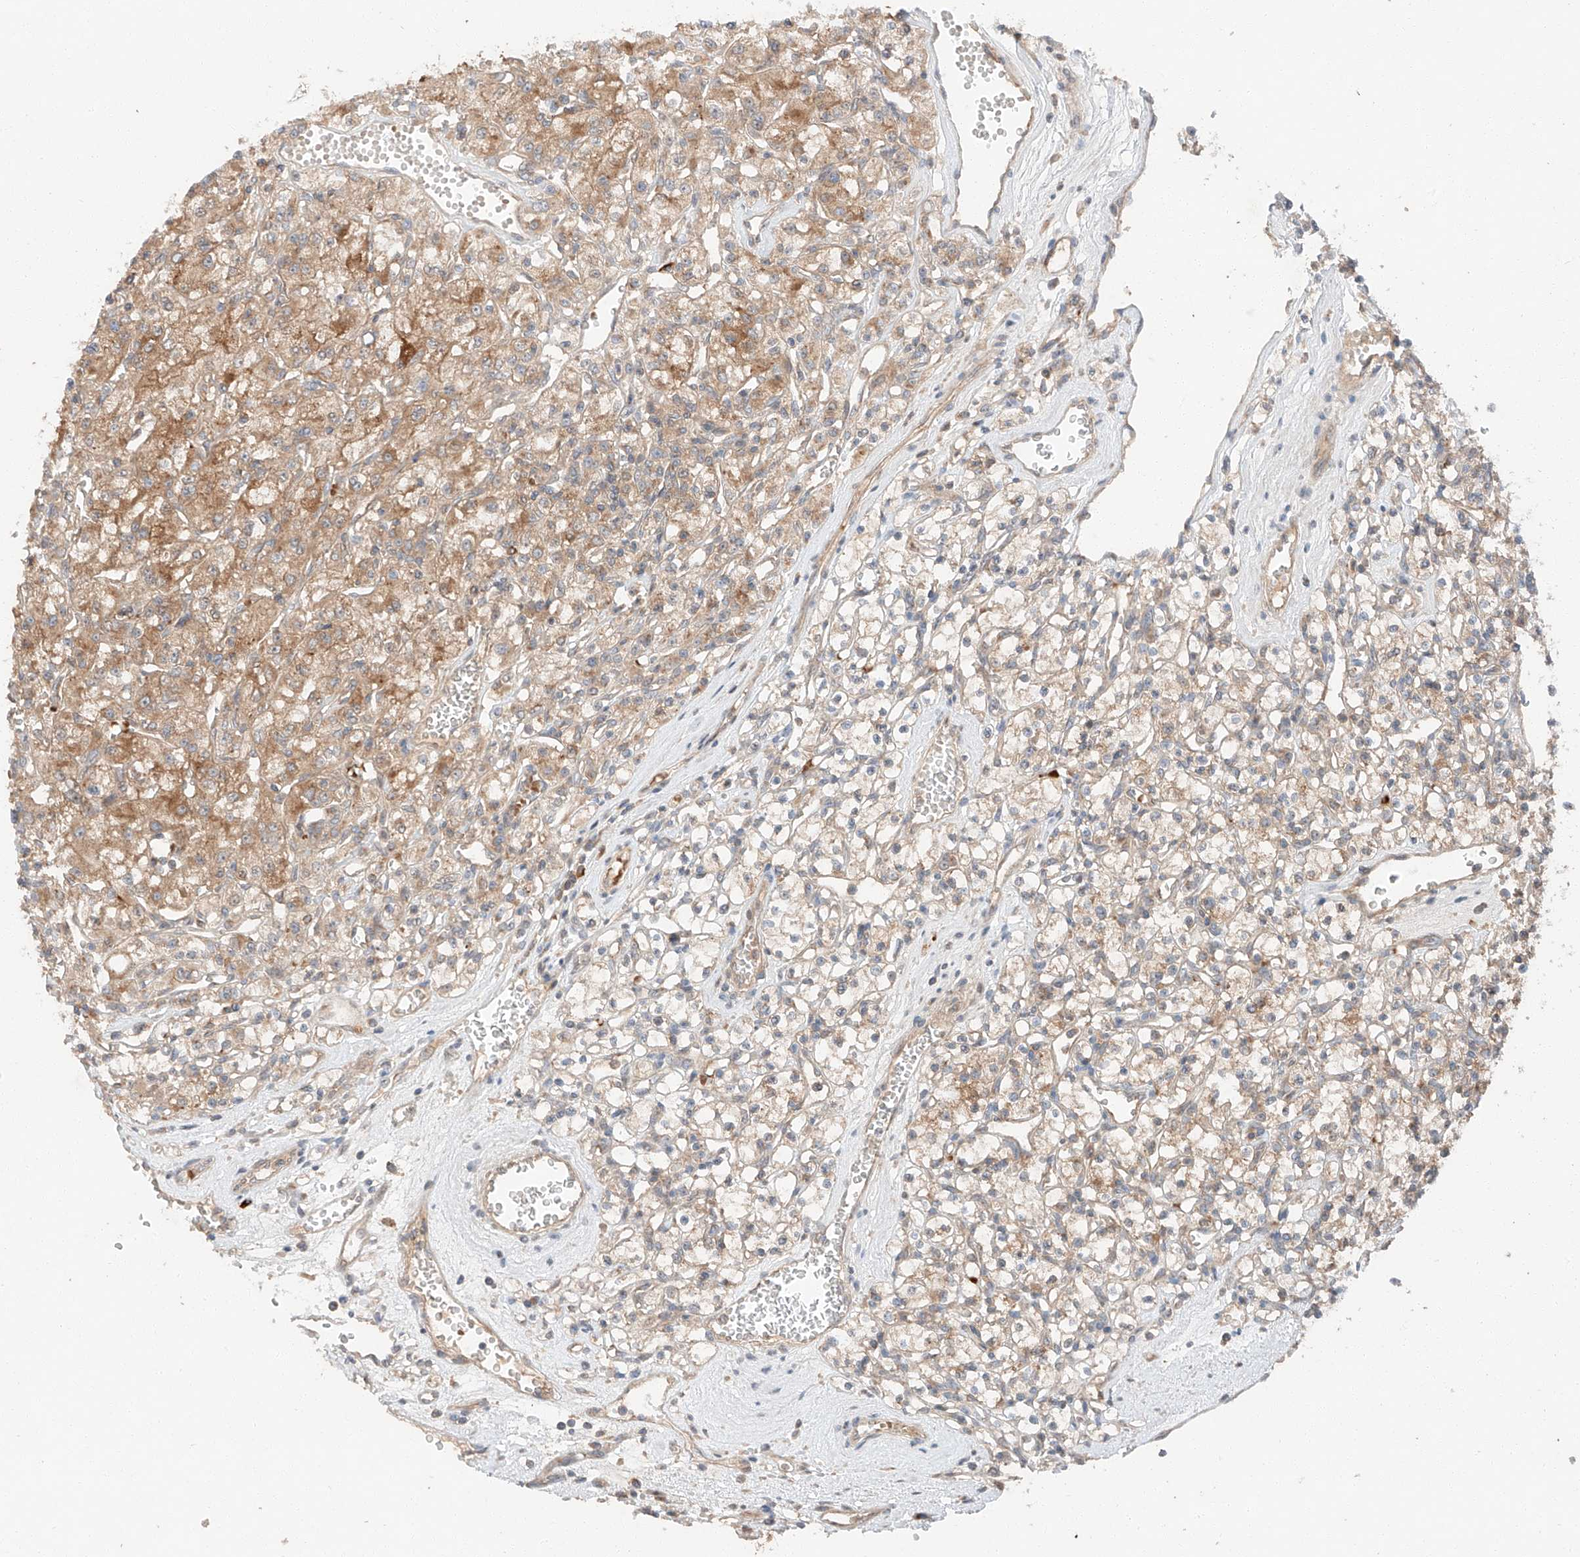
{"staining": {"intensity": "moderate", "quantity": "25%-75%", "location": "cytoplasmic/membranous"}, "tissue": "renal cancer", "cell_type": "Tumor cells", "image_type": "cancer", "snomed": [{"axis": "morphology", "description": "Adenocarcinoma, NOS"}, {"axis": "topography", "description": "Kidney"}], "caption": "This image shows IHC staining of human renal adenocarcinoma, with medium moderate cytoplasmic/membranous positivity in about 25%-75% of tumor cells.", "gene": "XPNPEP1", "patient": {"sex": "female", "age": 59}}